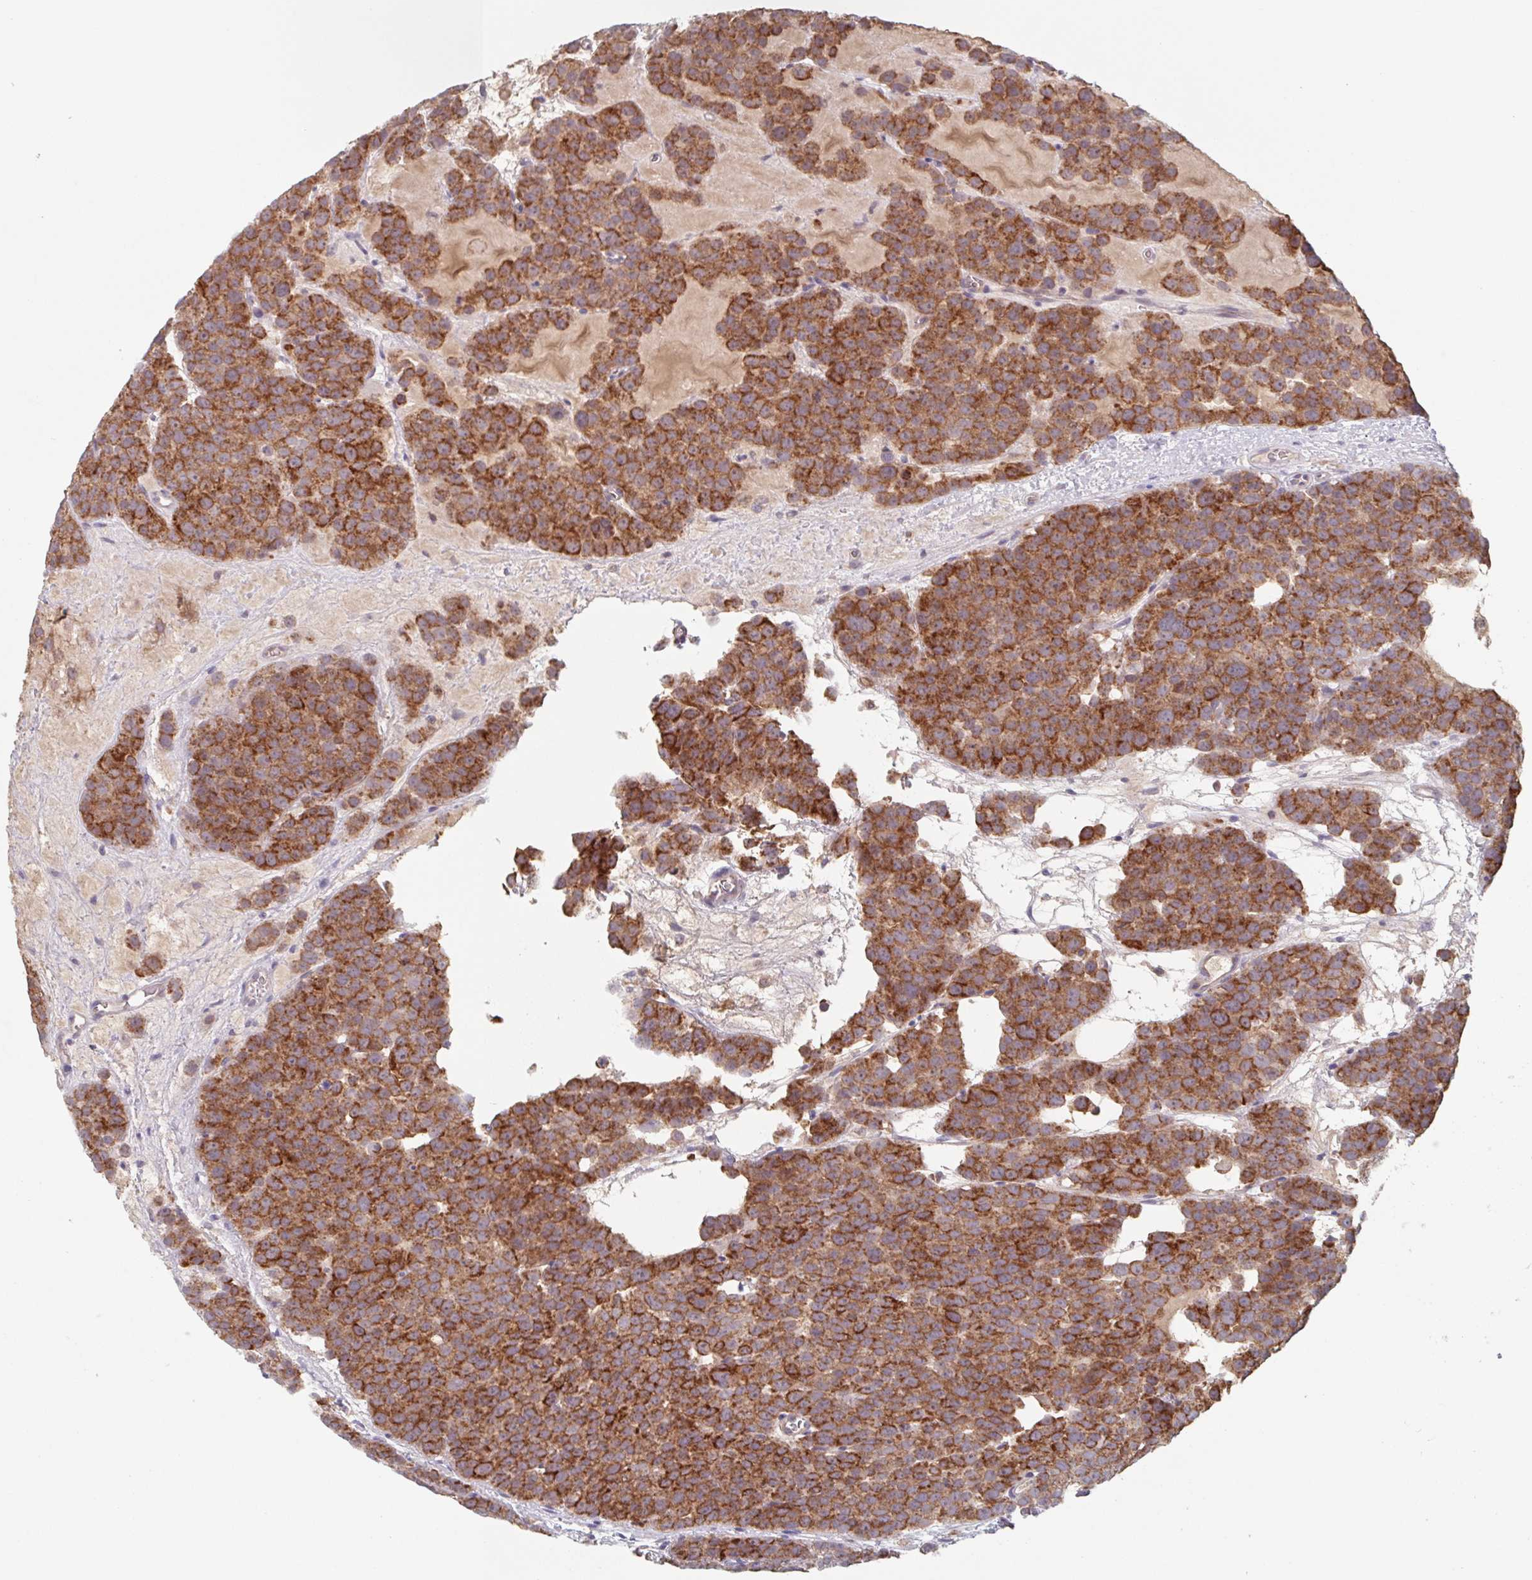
{"staining": {"intensity": "strong", "quantity": ">75%", "location": "cytoplasmic/membranous"}, "tissue": "testis cancer", "cell_type": "Tumor cells", "image_type": "cancer", "snomed": [{"axis": "morphology", "description": "Seminoma, NOS"}, {"axis": "topography", "description": "Testis"}], "caption": "This is an image of immunohistochemistry staining of testis seminoma, which shows strong expression in the cytoplasmic/membranous of tumor cells.", "gene": "SURF1", "patient": {"sex": "male", "age": 71}}